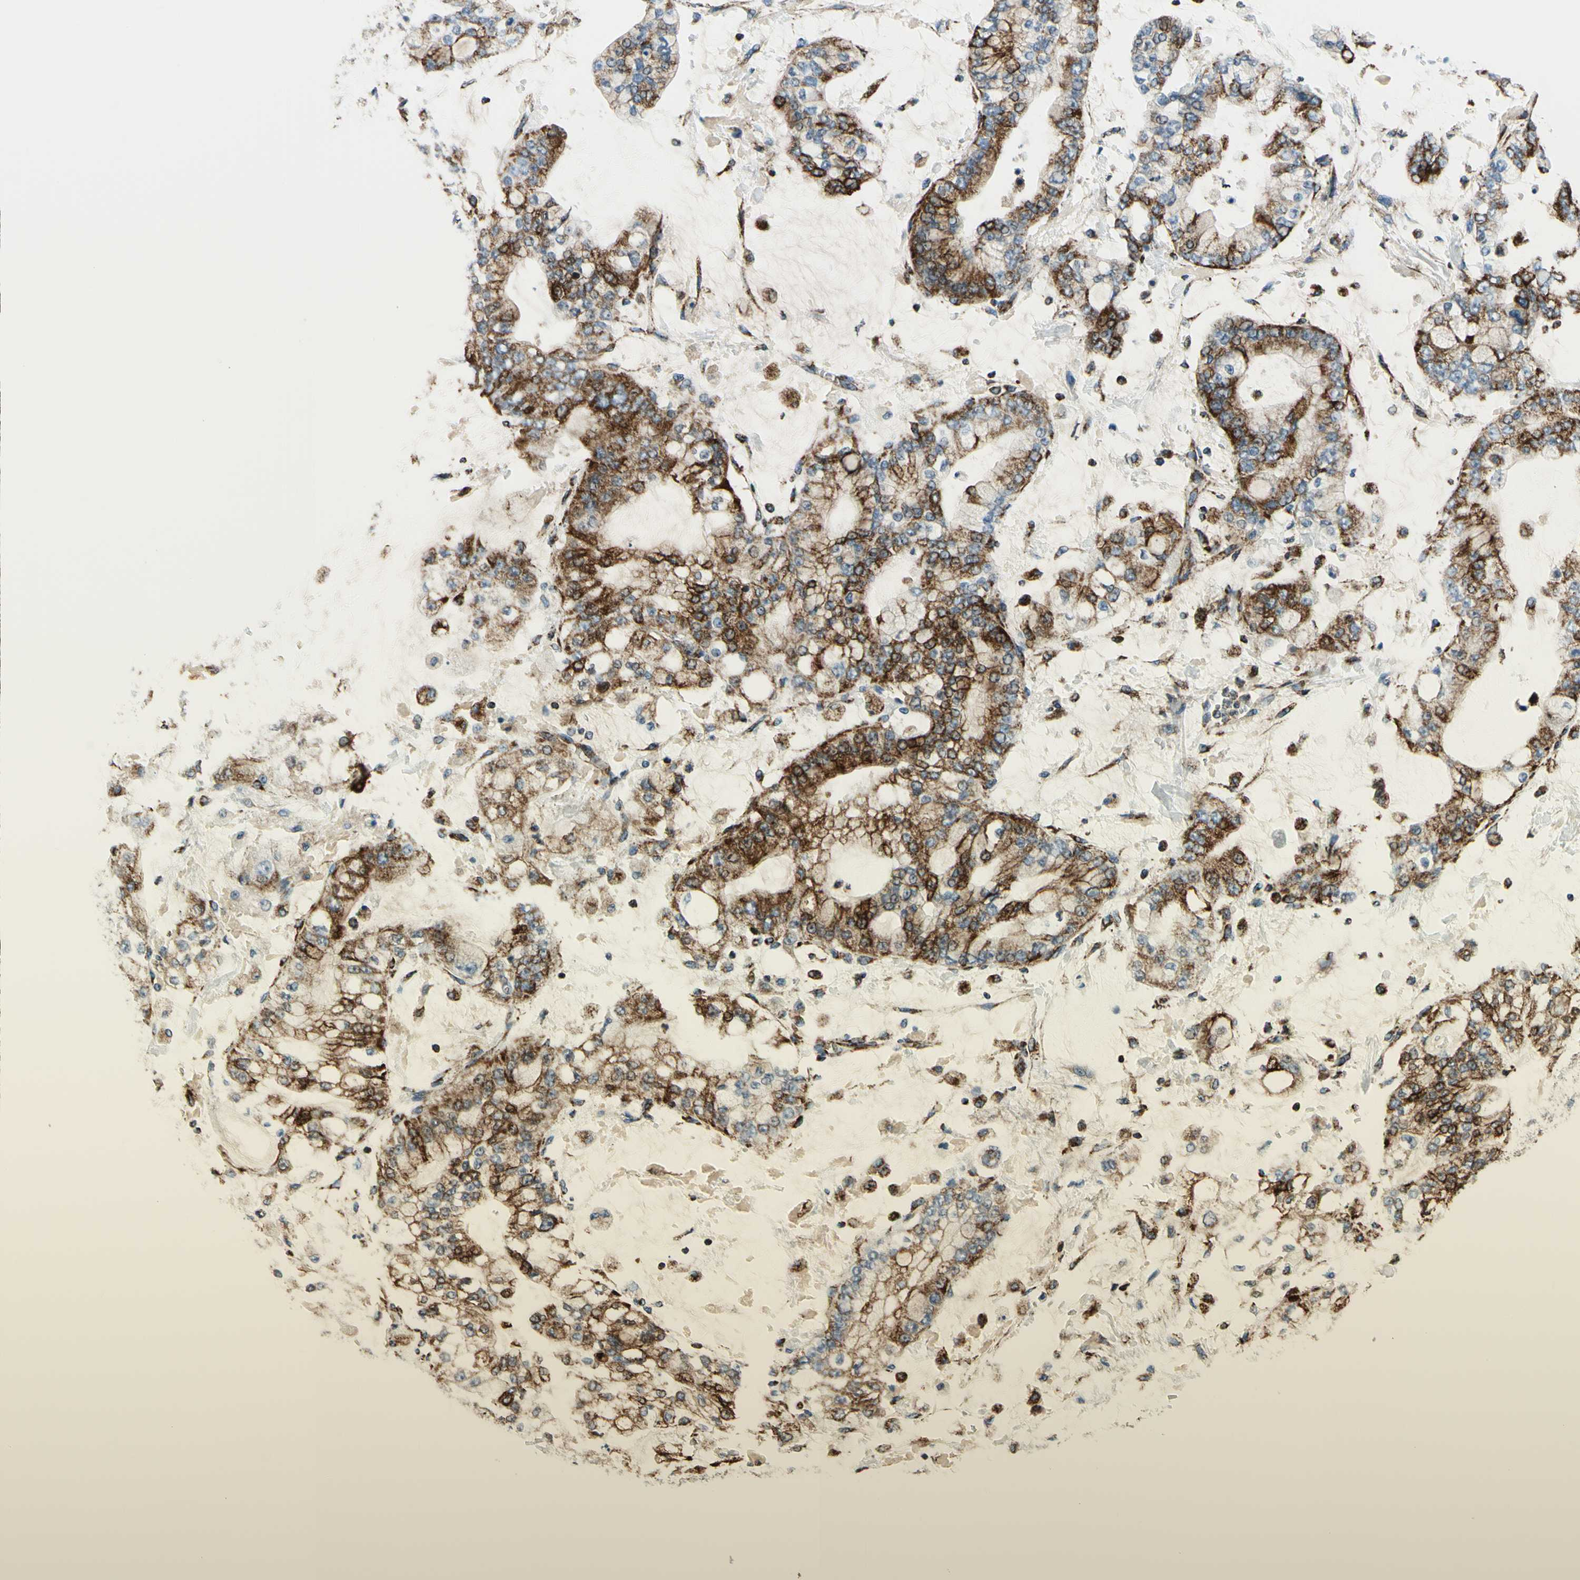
{"staining": {"intensity": "strong", "quantity": ">75%", "location": "cytoplasmic/membranous"}, "tissue": "stomach cancer", "cell_type": "Tumor cells", "image_type": "cancer", "snomed": [{"axis": "morphology", "description": "Normal tissue, NOS"}, {"axis": "morphology", "description": "Adenocarcinoma, NOS"}, {"axis": "topography", "description": "Stomach, upper"}, {"axis": "topography", "description": "Stomach"}], "caption": "Stomach cancer (adenocarcinoma) stained for a protein (brown) demonstrates strong cytoplasmic/membranous positive positivity in approximately >75% of tumor cells.", "gene": "MAVS", "patient": {"sex": "male", "age": 76}}